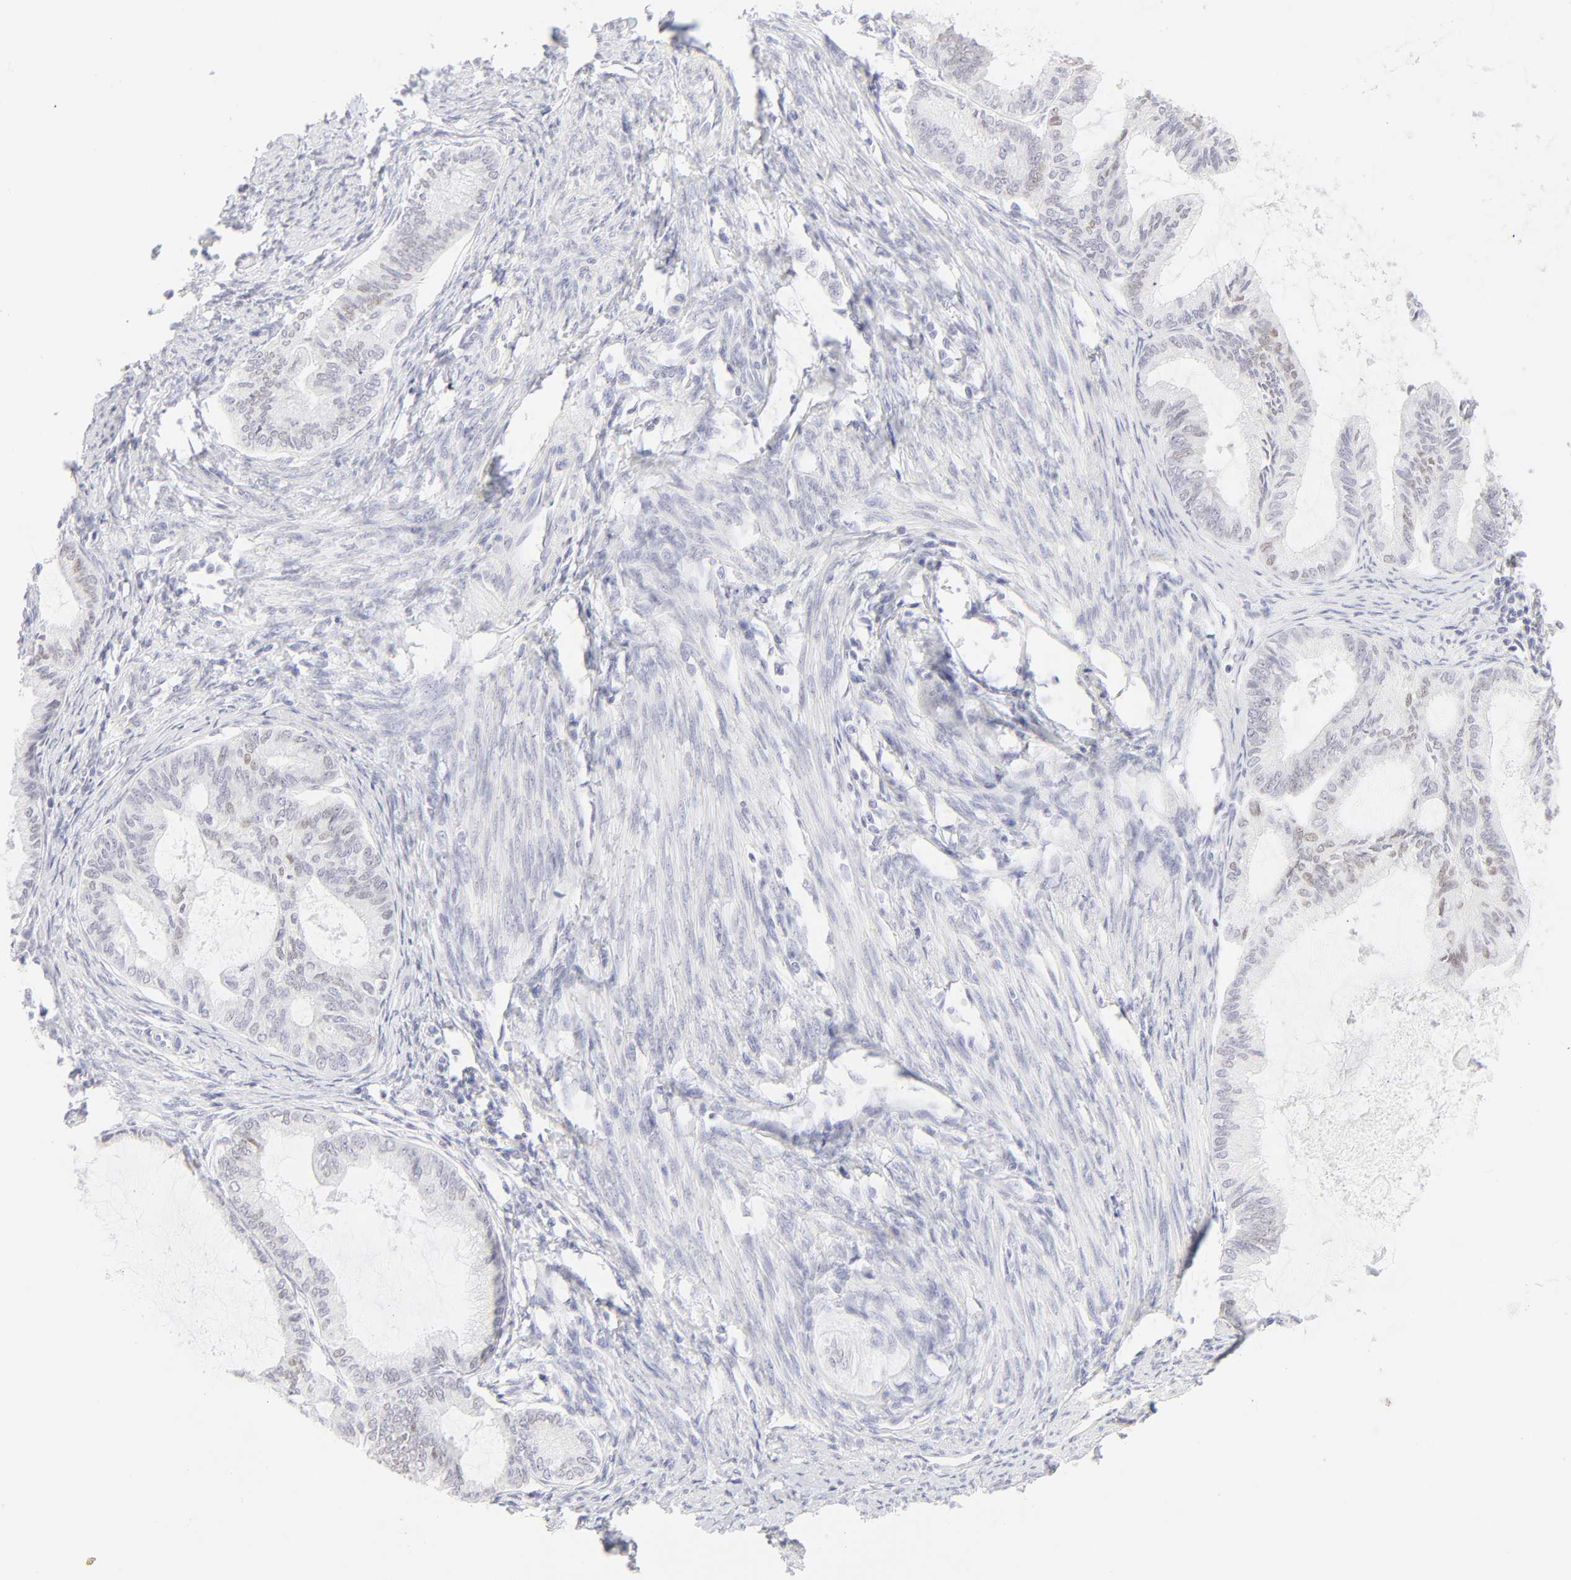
{"staining": {"intensity": "weak", "quantity": "<25%", "location": "nuclear"}, "tissue": "endometrial cancer", "cell_type": "Tumor cells", "image_type": "cancer", "snomed": [{"axis": "morphology", "description": "Adenocarcinoma, NOS"}, {"axis": "topography", "description": "Endometrium"}], "caption": "Immunohistochemical staining of endometrial cancer displays no significant staining in tumor cells. (DAB (3,3'-diaminobenzidine) immunohistochemistry visualized using brightfield microscopy, high magnification).", "gene": "ELF3", "patient": {"sex": "female", "age": 86}}